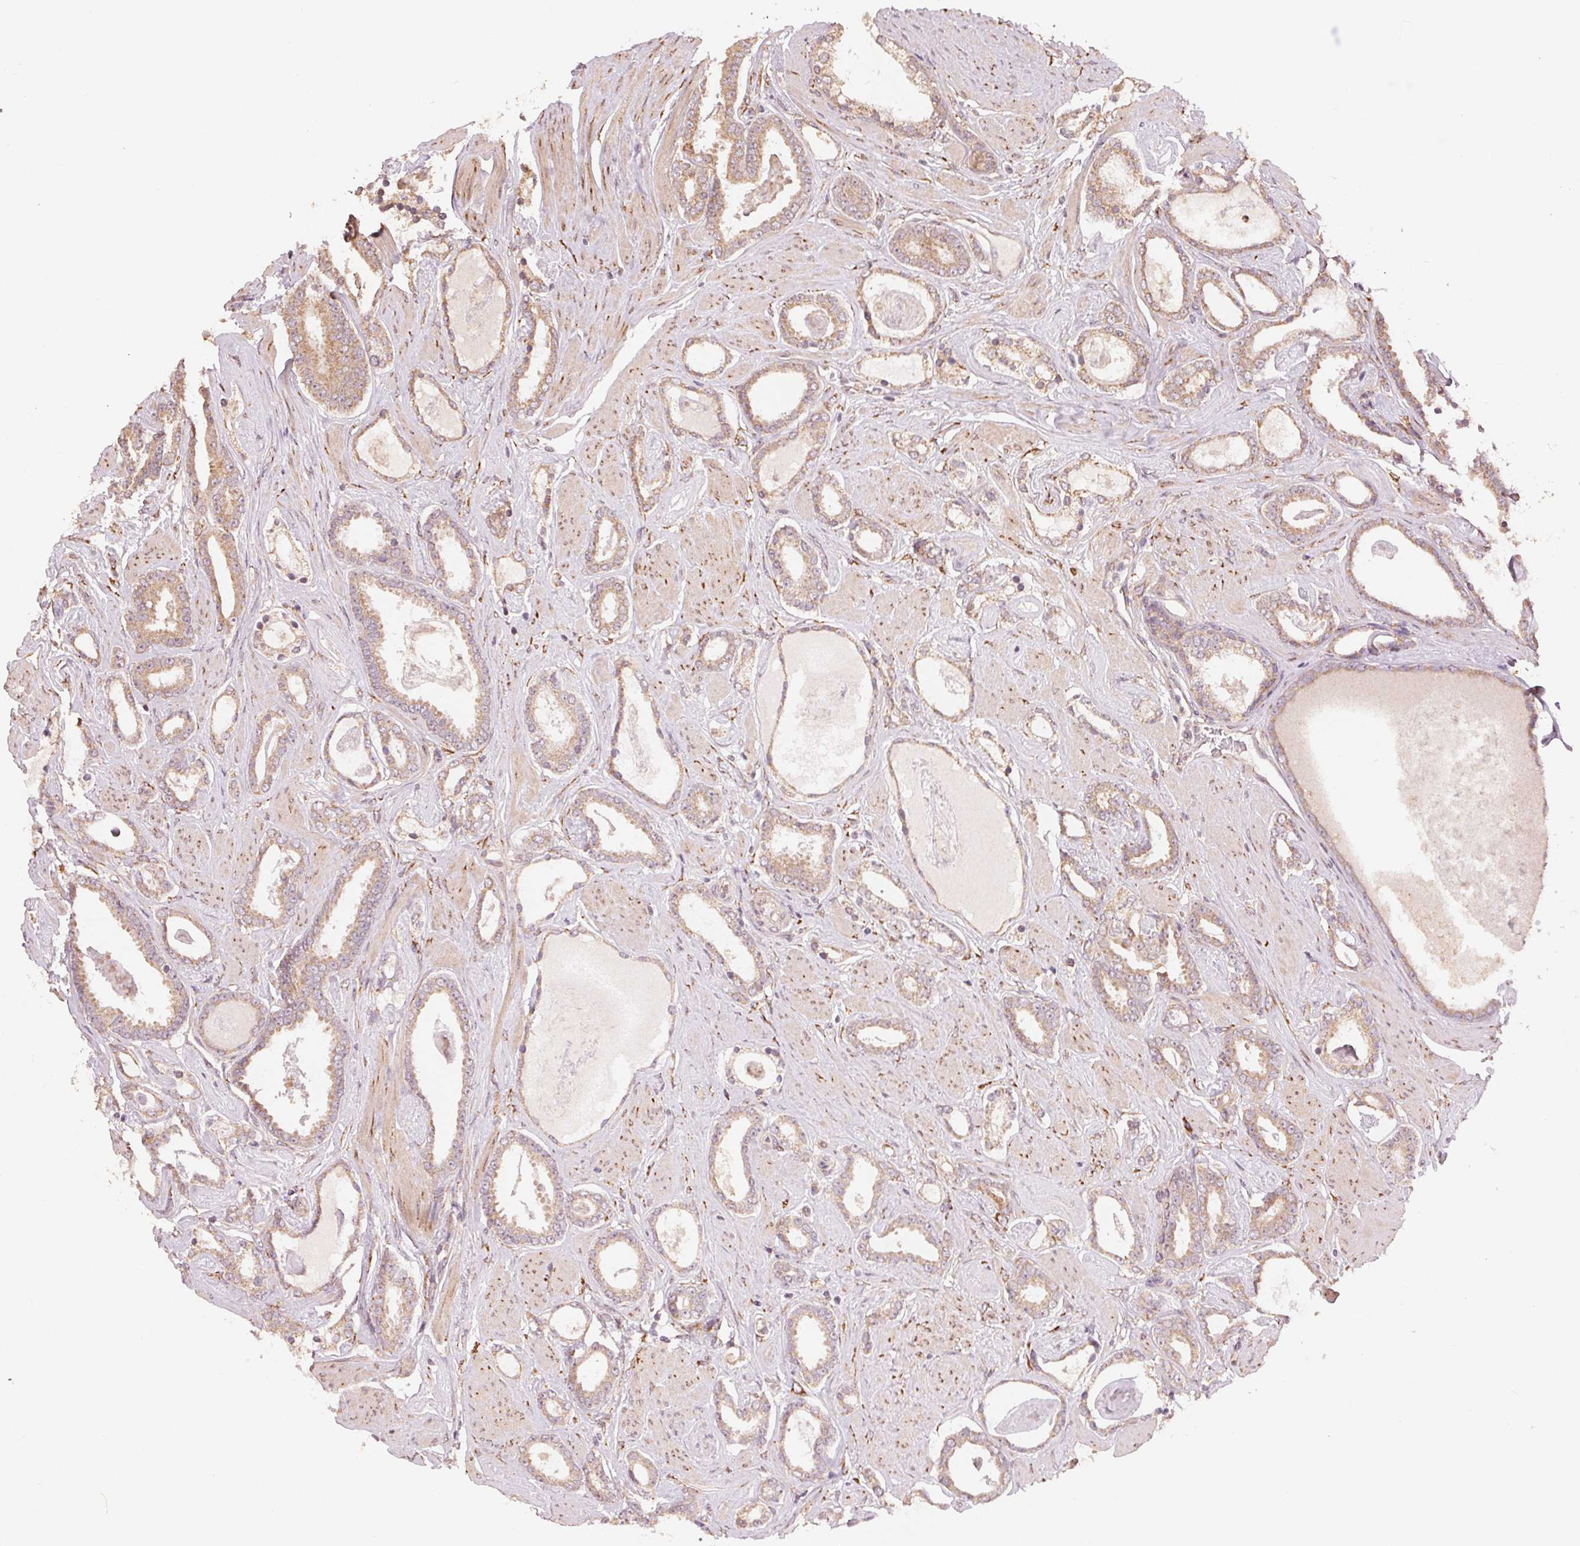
{"staining": {"intensity": "moderate", "quantity": ">75%", "location": "cytoplasmic/membranous"}, "tissue": "prostate cancer", "cell_type": "Tumor cells", "image_type": "cancer", "snomed": [{"axis": "morphology", "description": "Adenocarcinoma, High grade"}, {"axis": "topography", "description": "Prostate"}], "caption": "This histopathology image exhibits immunohistochemistry (IHC) staining of human high-grade adenocarcinoma (prostate), with medium moderate cytoplasmic/membranous expression in approximately >75% of tumor cells.", "gene": "SLC20A1", "patient": {"sex": "male", "age": 63}}